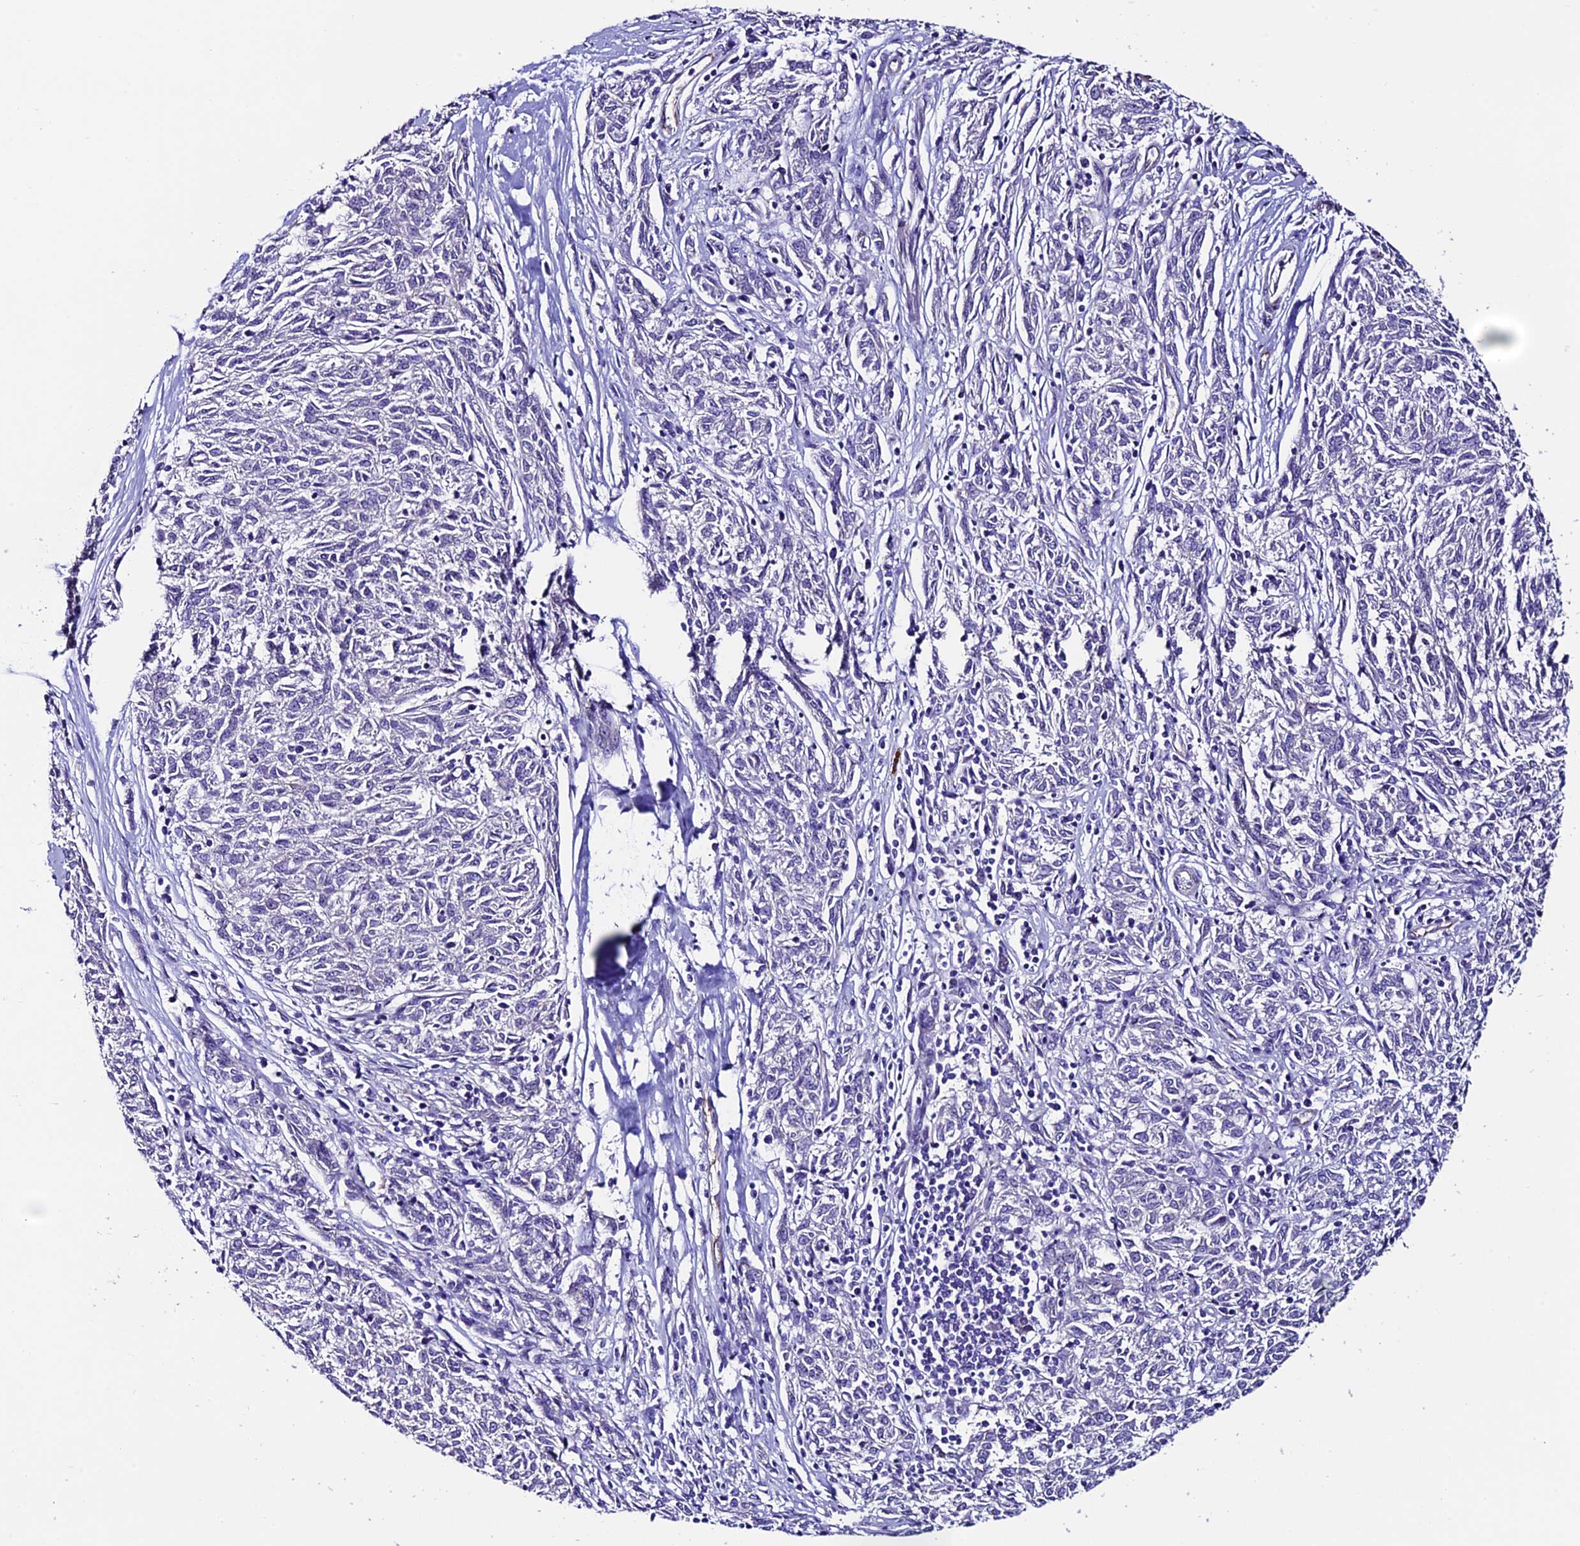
{"staining": {"intensity": "negative", "quantity": "none", "location": "none"}, "tissue": "melanoma", "cell_type": "Tumor cells", "image_type": "cancer", "snomed": [{"axis": "morphology", "description": "Malignant melanoma, NOS"}, {"axis": "topography", "description": "Skin"}], "caption": "Protein analysis of malignant melanoma displays no significant expression in tumor cells.", "gene": "TMEM171", "patient": {"sex": "female", "age": 72}}